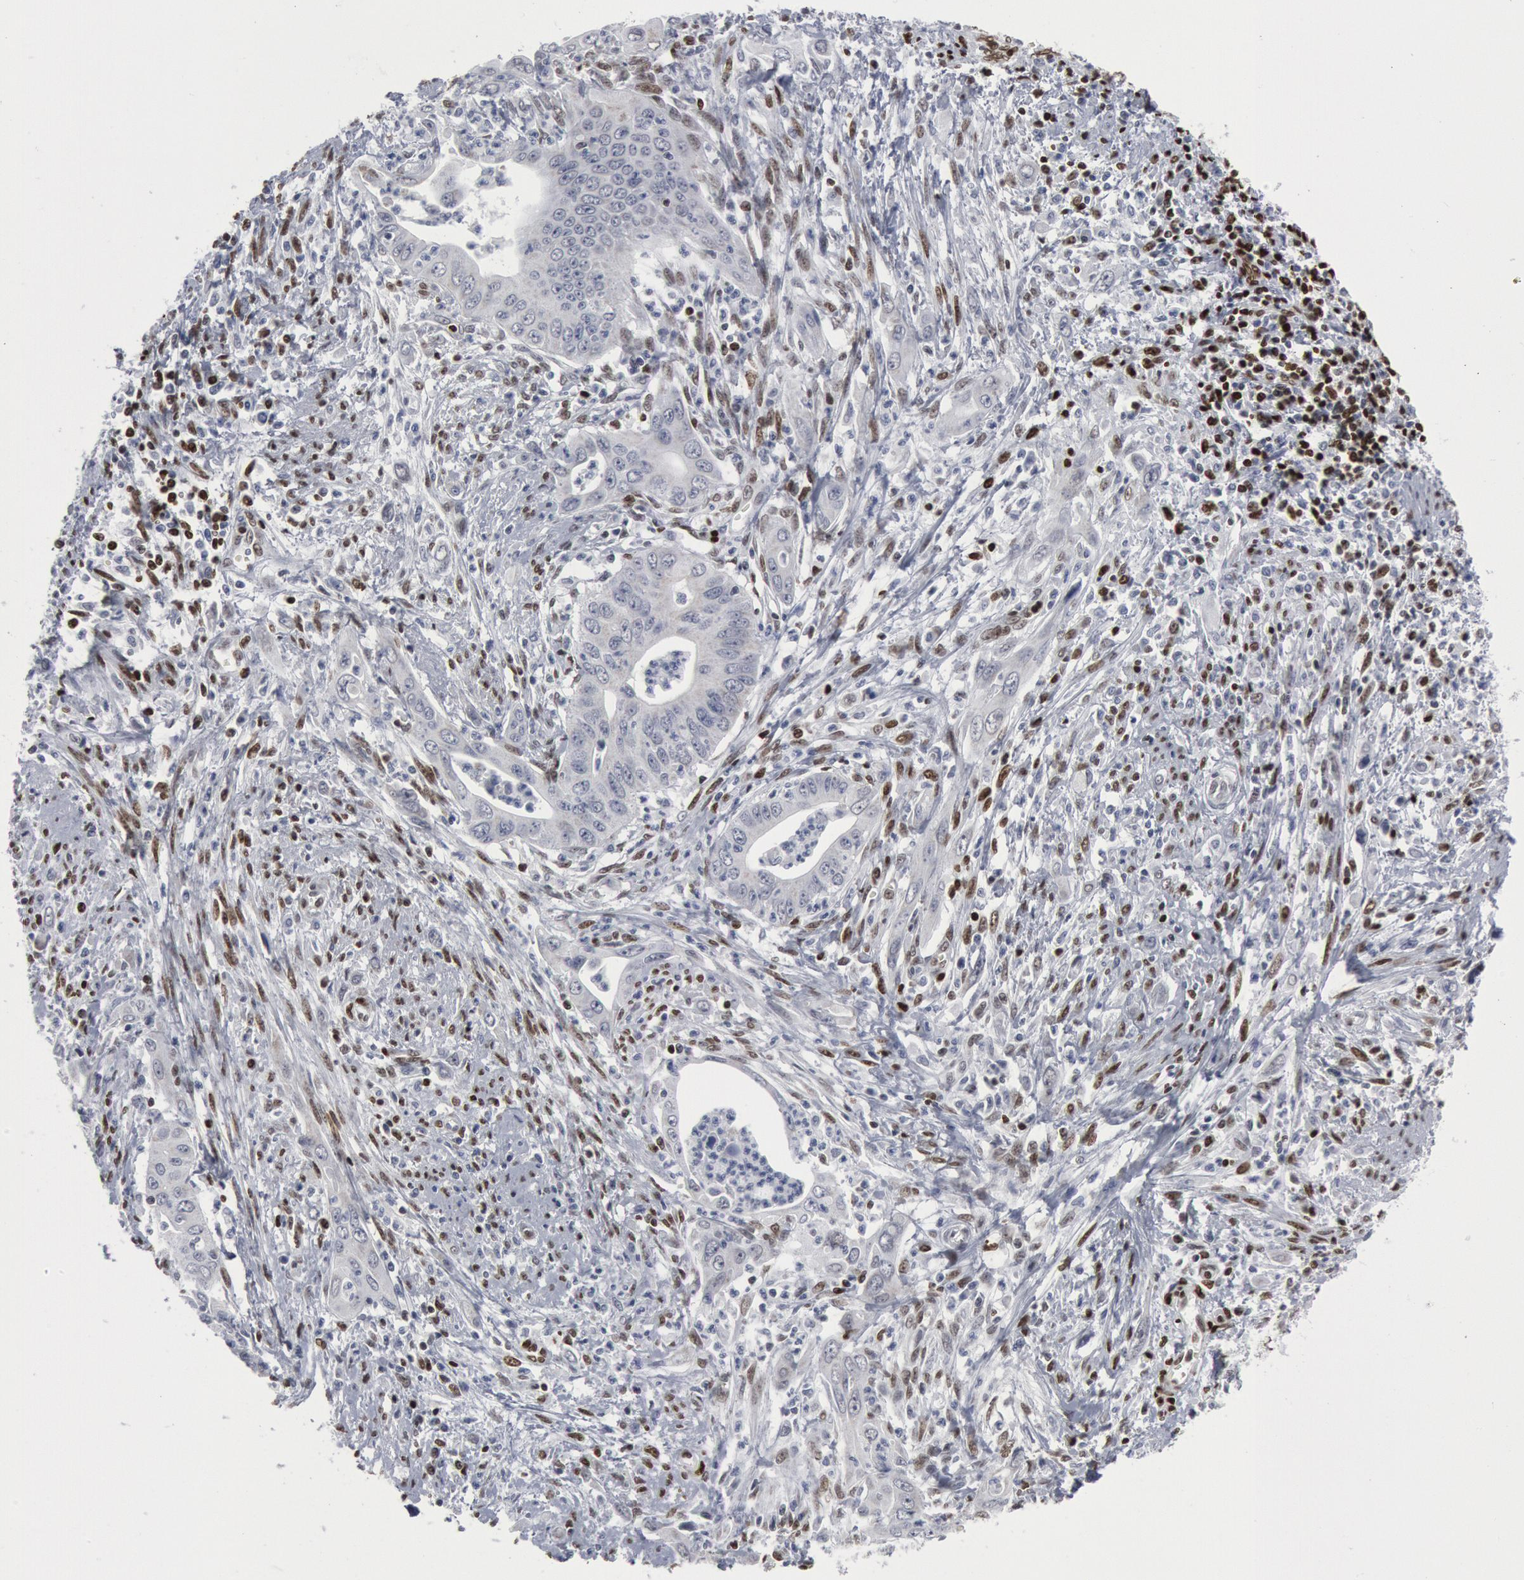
{"staining": {"intensity": "negative", "quantity": "none", "location": "none"}, "tissue": "cervical cancer", "cell_type": "Tumor cells", "image_type": "cancer", "snomed": [{"axis": "morphology", "description": "Normal tissue, NOS"}, {"axis": "morphology", "description": "Adenocarcinoma, NOS"}, {"axis": "topography", "description": "Cervix"}], "caption": "Immunohistochemical staining of adenocarcinoma (cervical) displays no significant staining in tumor cells. (Brightfield microscopy of DAB immunohistochemistry (IHC) at high magnification).", "gene": "MECP2", "patient": {"sex": "female", "age": 34}}